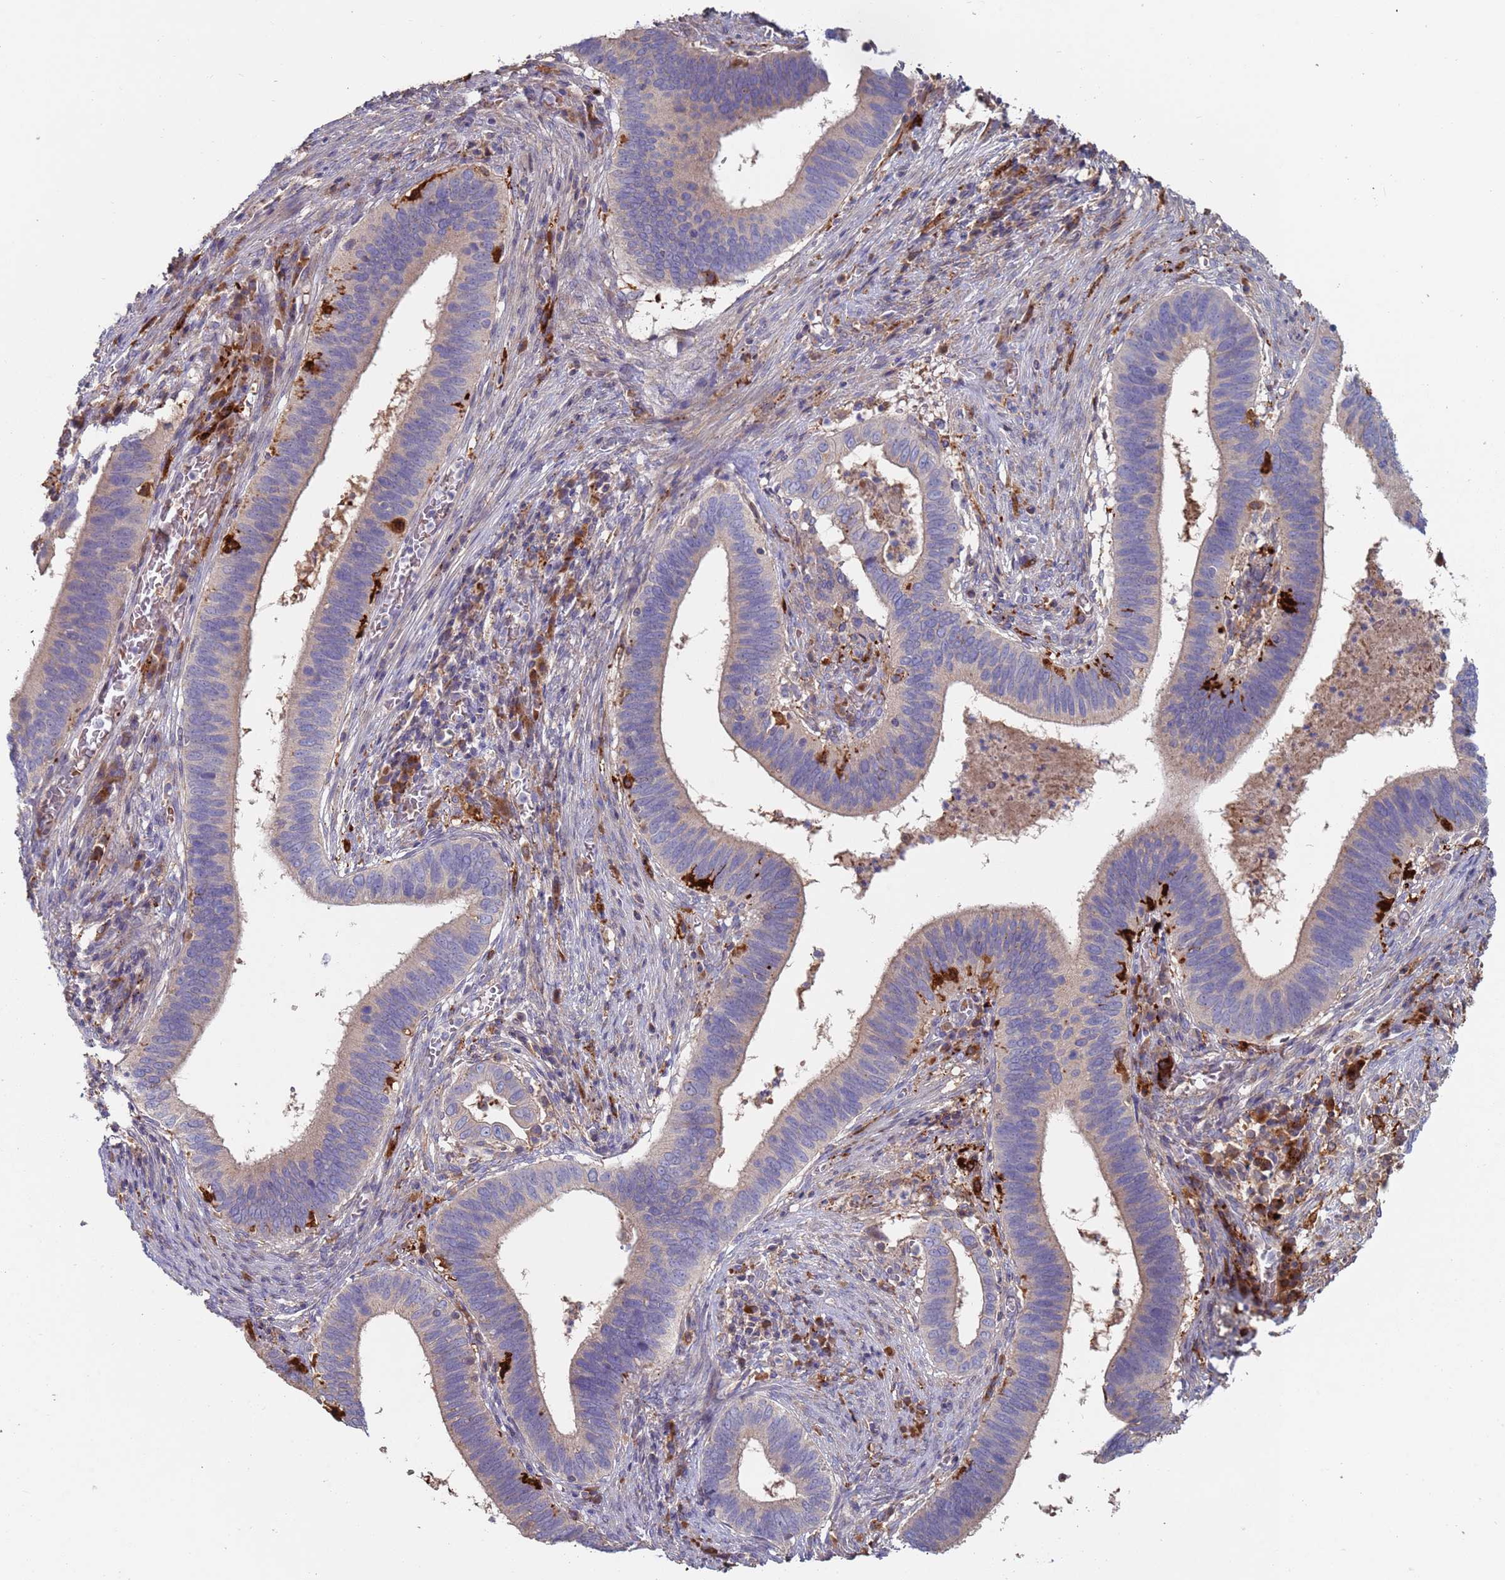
{"staining": {"intensity": "negative", "quantity": "none", "location": "none"}, "tissue": "cervical cancer", "cell_type": "Tumor cells", "image_type": "cancer", "snomed": [{"axis": "morphology", "description": "Adenocarcinoma, NOS"}, {"axis": "topography", "description": "Cervix"}], "caption": "Immunohistochemistry (IHC) of human cervical cancer reveals no staining in tumor cells.", "gene": "MALRD1", "patient": {"sex": "female", "age": 42}}